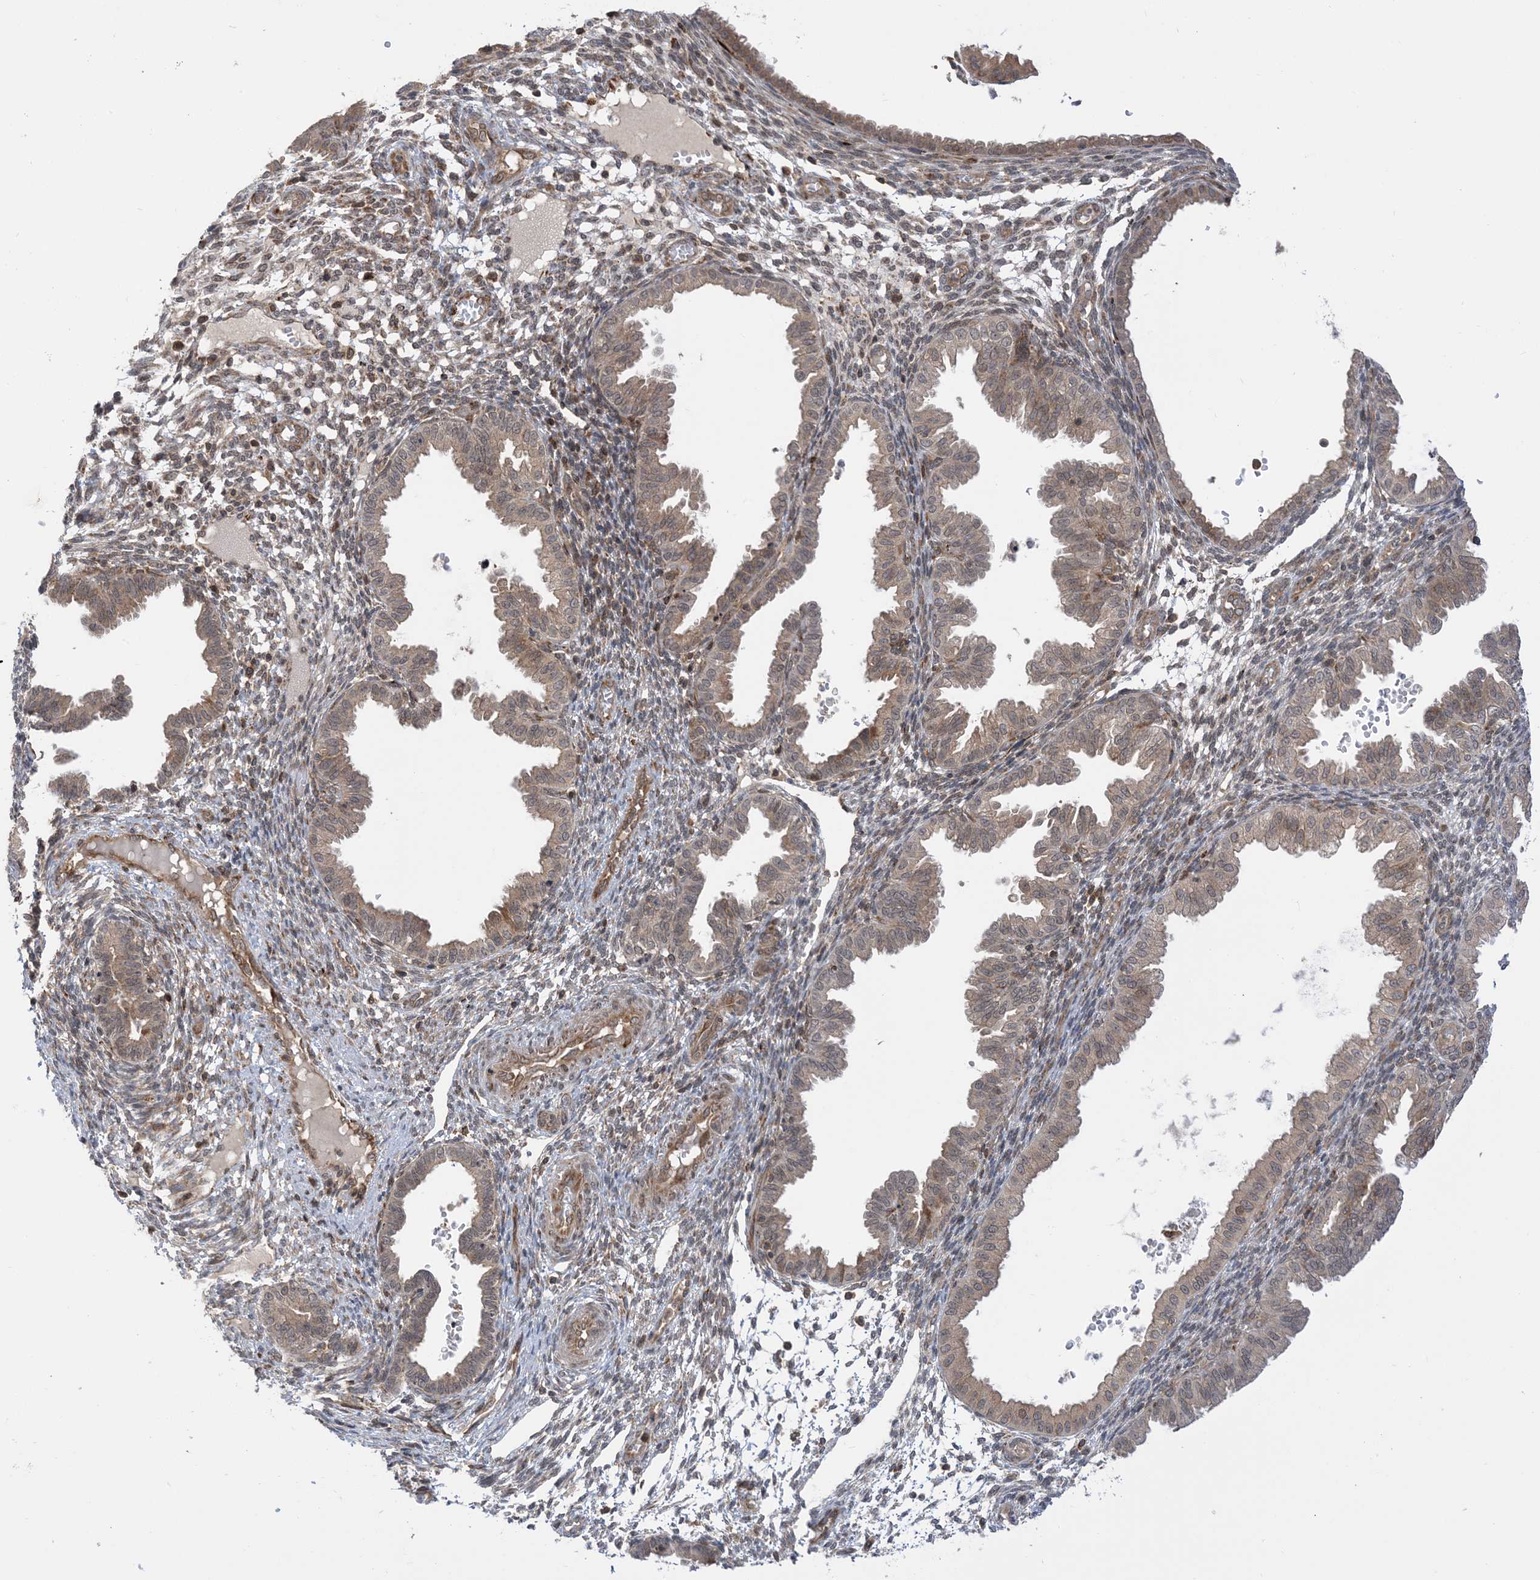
{"staining": {"intensity": "weak", "quantity": "<25%", "location": "cytoplasmic/membranous"}, "tissue": "endometrium", "cell_type": "Cells in endometrial stroma", "image_type": "normal", "snomed": [{"axis": "morphology", "description": "Normal tissue, NOS"}, {"axis": "topography", "description": "Endometrium"}], "caption": "This is an immunohistochemistry (IHC) histopathology image of normal human endometrium. There is no positivity in cells in endometrial stroma.", "gene": "METTL21A", "patient": {"sex": "female", "age": 33}}